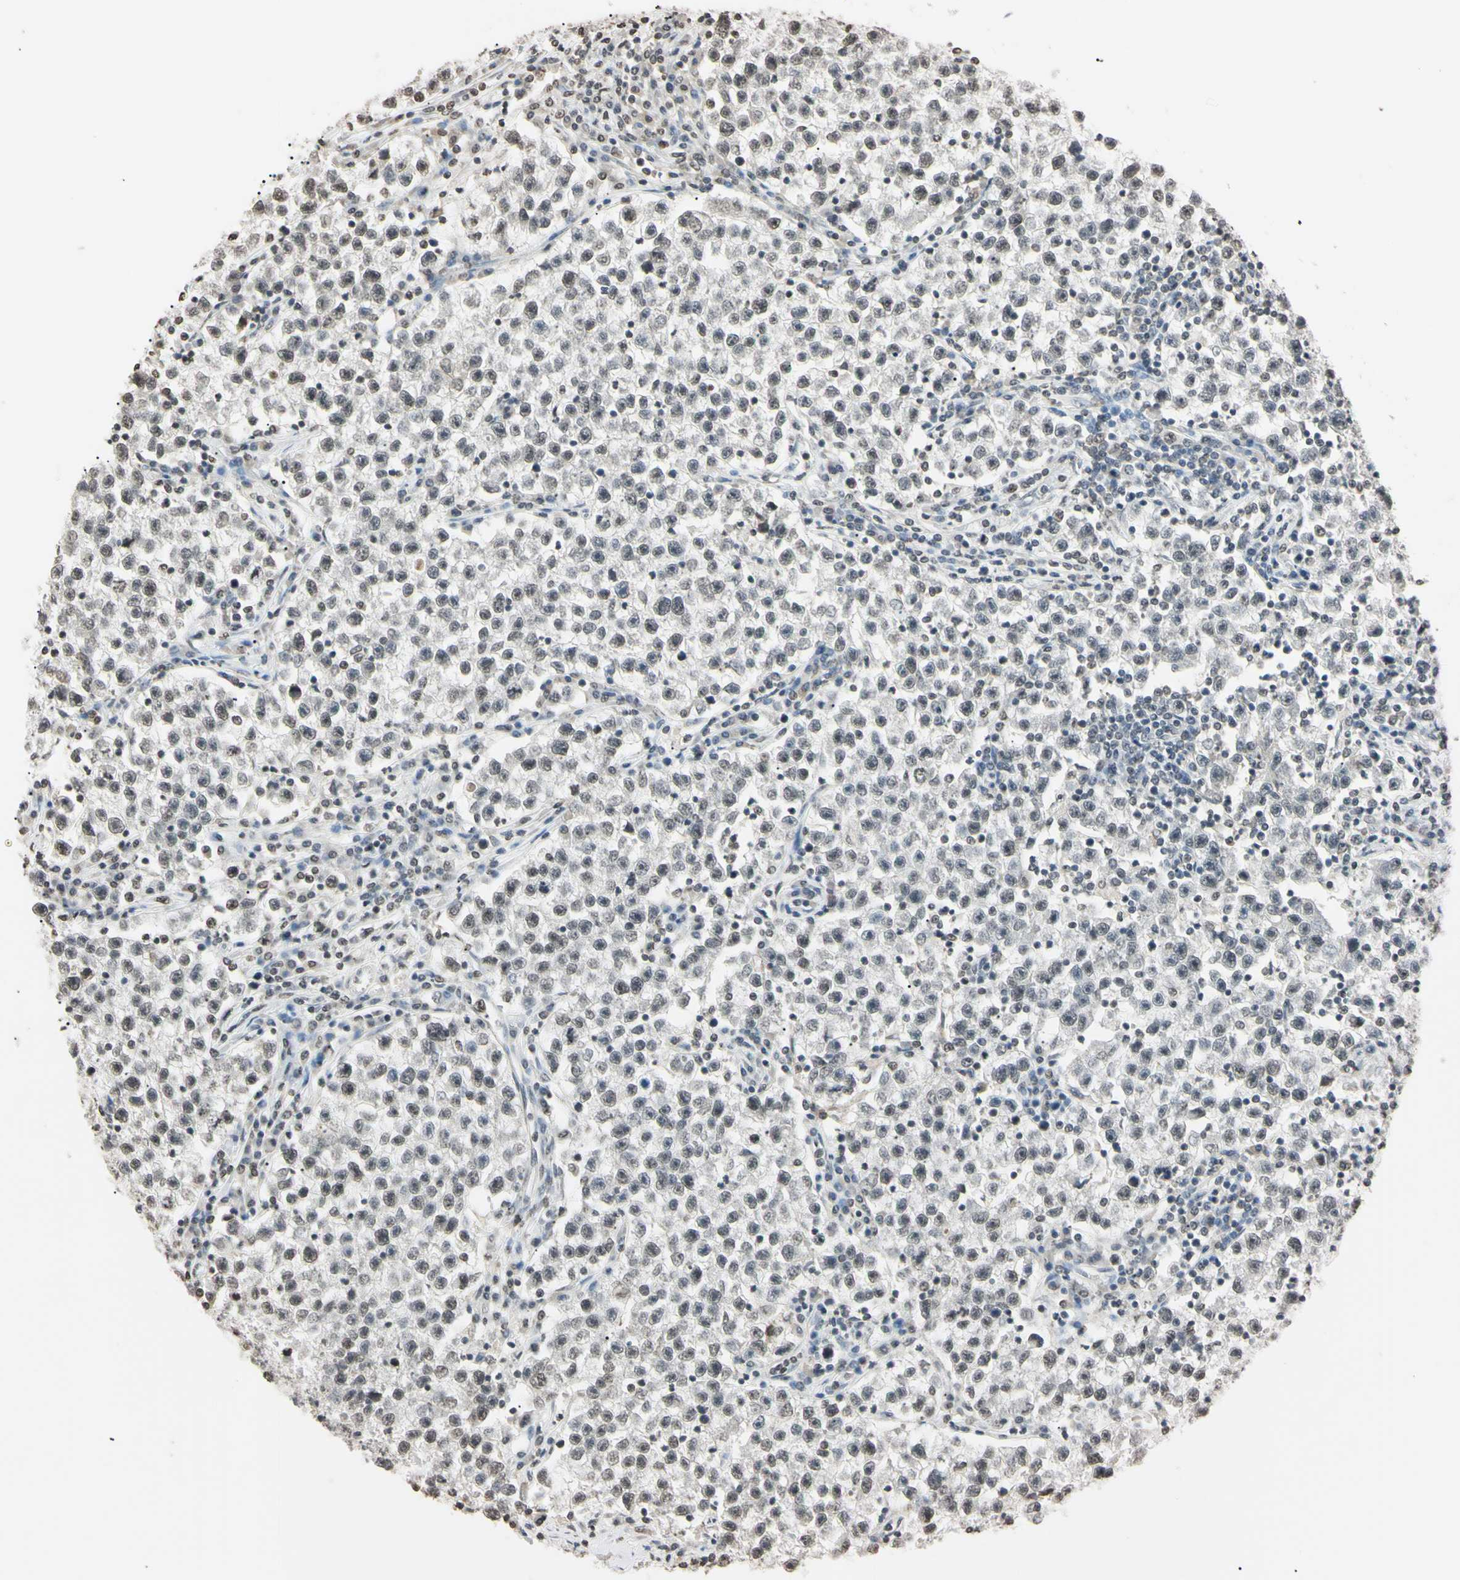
{"staining": {"intensity": "weak", "quantity": "25%-75%", "location": "nuclear"}, "tissue": "testis cancer", "cell_type": "Tumor cells", "image_type": "cancer", "snomed": [{"axis": "morphology", "description": "Seminoma, NOS"}, {"axis": "topography", "description": "Testis"}], "caption": "Immunohistochemical staining of testis cancer demonstrates weak nuclear protein staining in about 25%-75% of tumor cells.", "gene": "CDC45", "patient": {"sex": "male", "age": 22}}